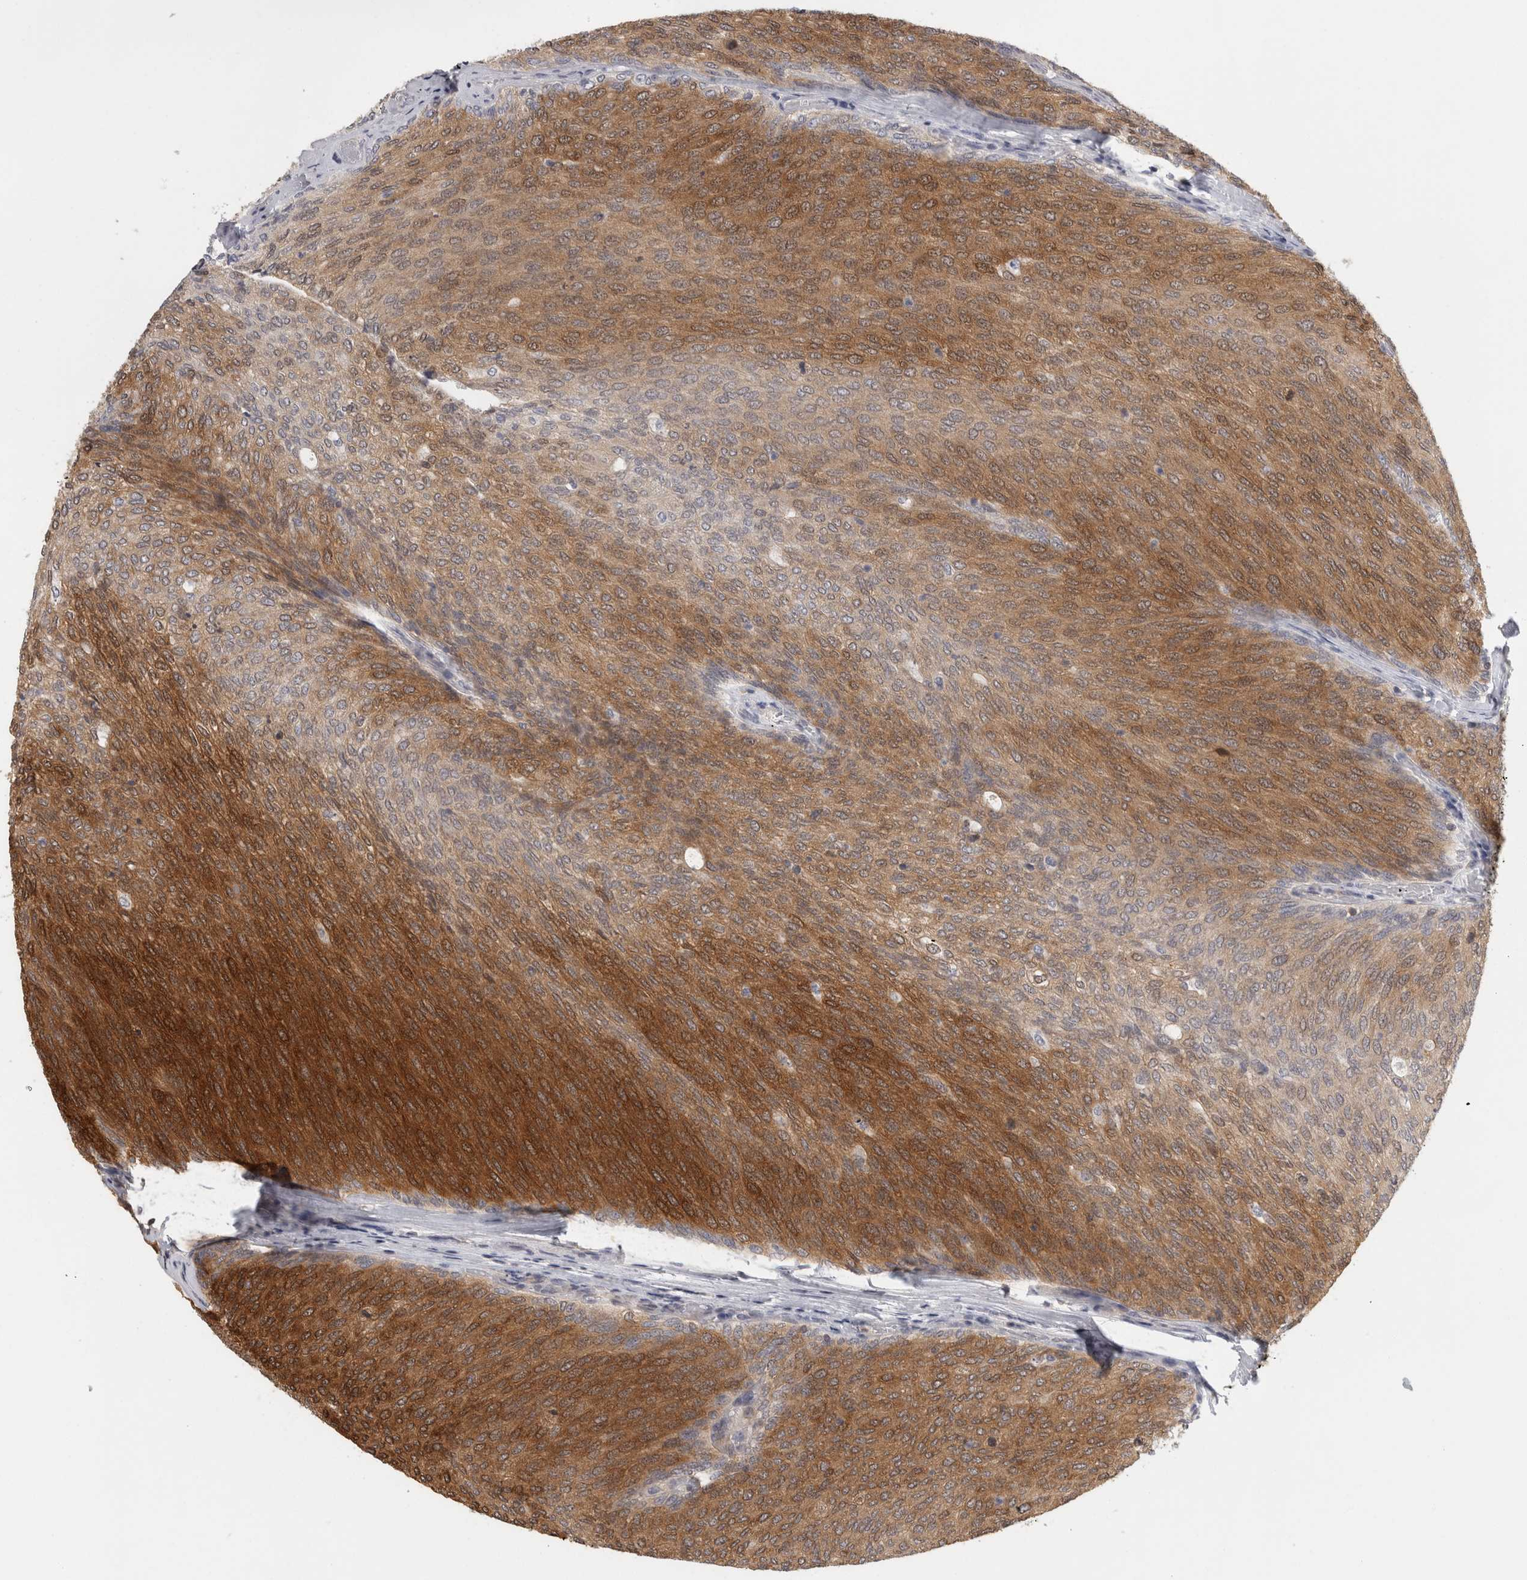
{"staining": {"intensity": "strong", "quantity": "<25%", "location": "cytoplasmic/membranous,nuclear"}, "tissue": "urothelial cancer", "cell_type": "Tumor cells", "image_type": "cancer", "snomed": [{"axis": "morphology", "description": "Urothelial carcinoma, Low grade"}, {"axis": "topography", "description": "Urinary bladder"}], "caption": "This micrograph exhibits urothelial cancer stained with immunohistochemistry (IHC) to label a protein in brown. The cytoplasmic/membranous and nuclear of tumor cells show strong positivity for the protein. Nuclei are counter-stained blue.", "gene": "ACAT2", "patient": {"sex": "female", "age": 79}}